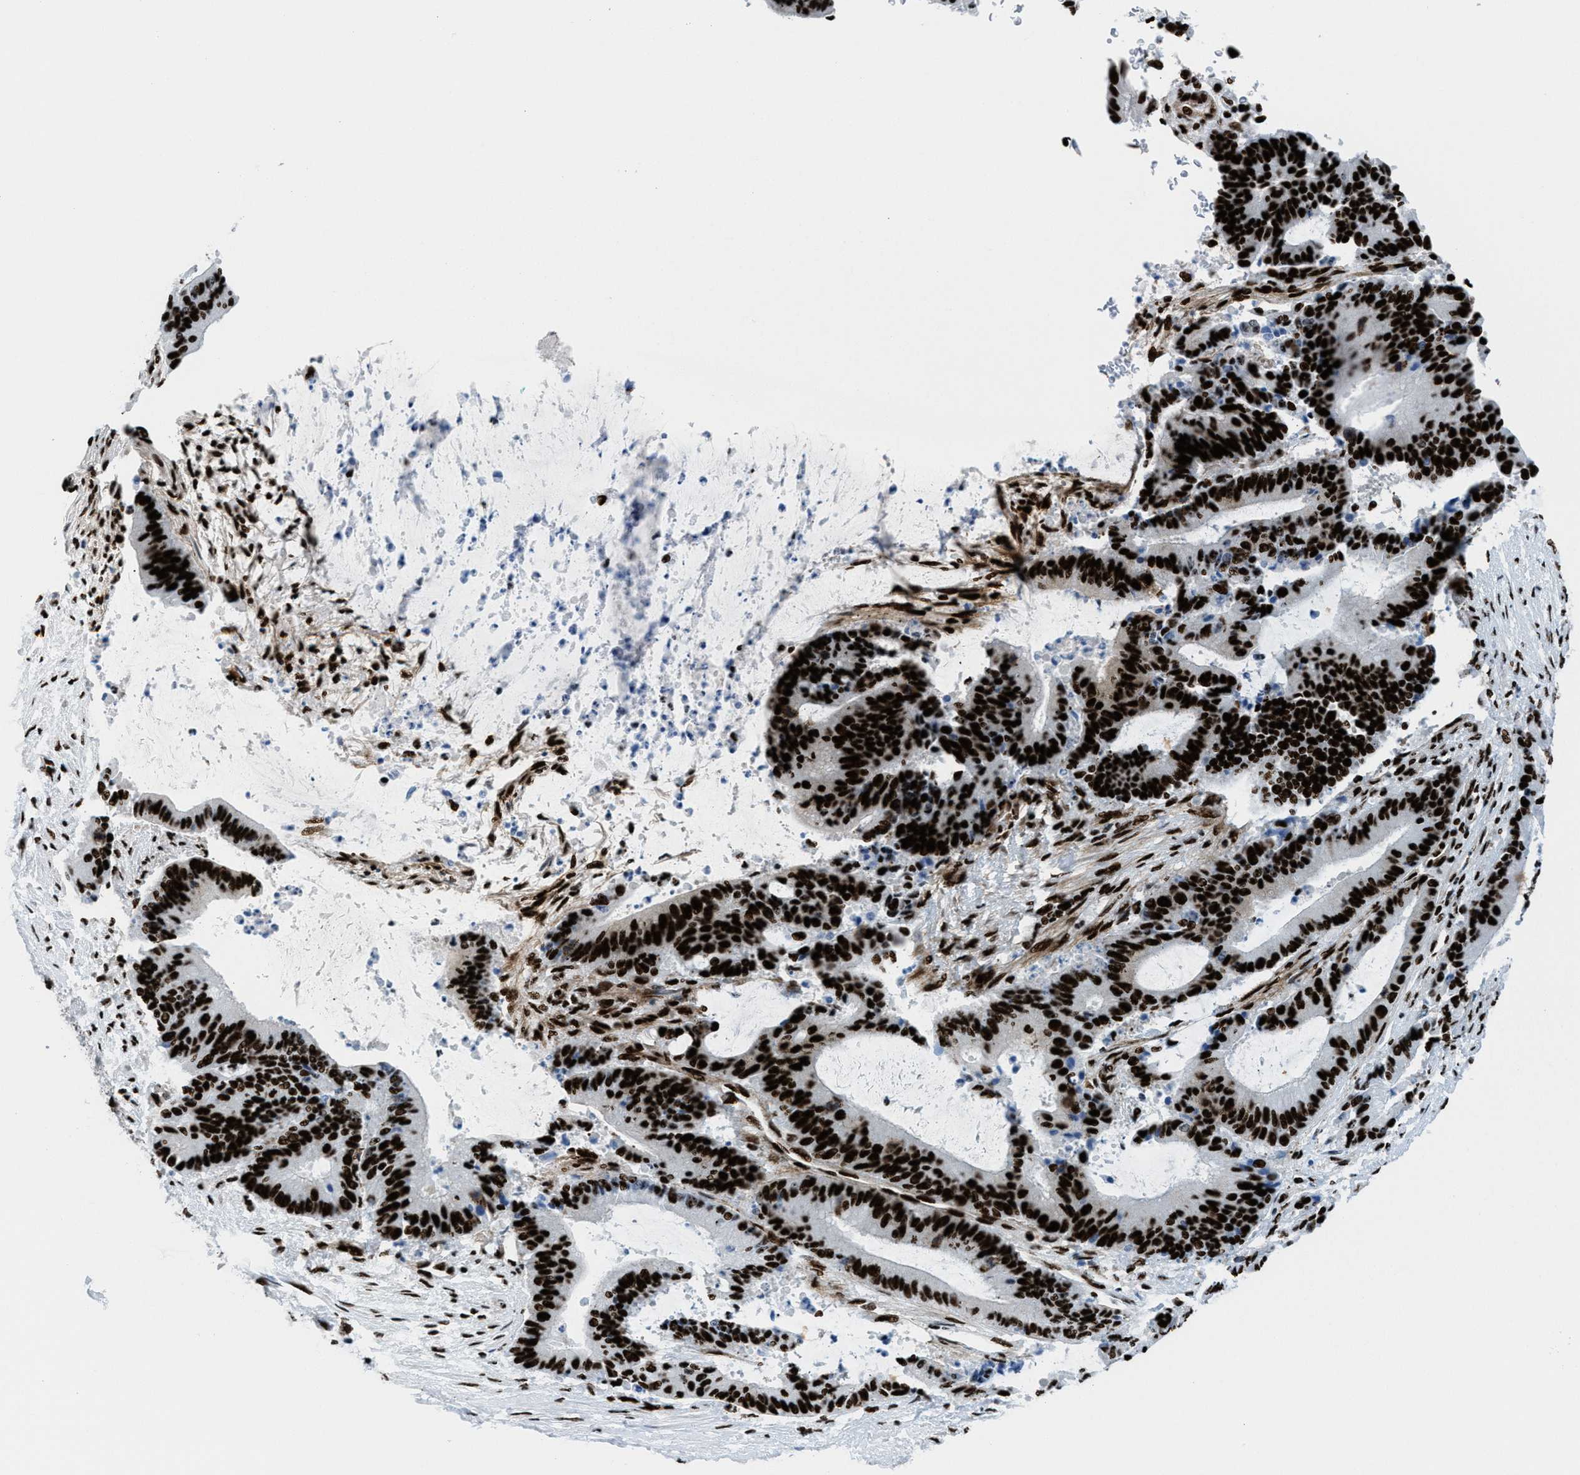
{"staining": {"intensity": "strong", "quantity": ">75%", "location": "nuclear"}, "tissue": "liver cancer", "cell_type": "Tumor cells", "image_type": "cancer", "snomed": [{"axis": "morphology", "description": "Cholangiocarcinoma"}, {"axis": "topography", "description": "Liver"}], "caption": "Immunohistochemical staining of liver cancer exhibits high levels of strong nuclear protein positivity in about >75% of tumor cells.", "gene": "NONO", "patient": {"sex": "female", "age": 73}}